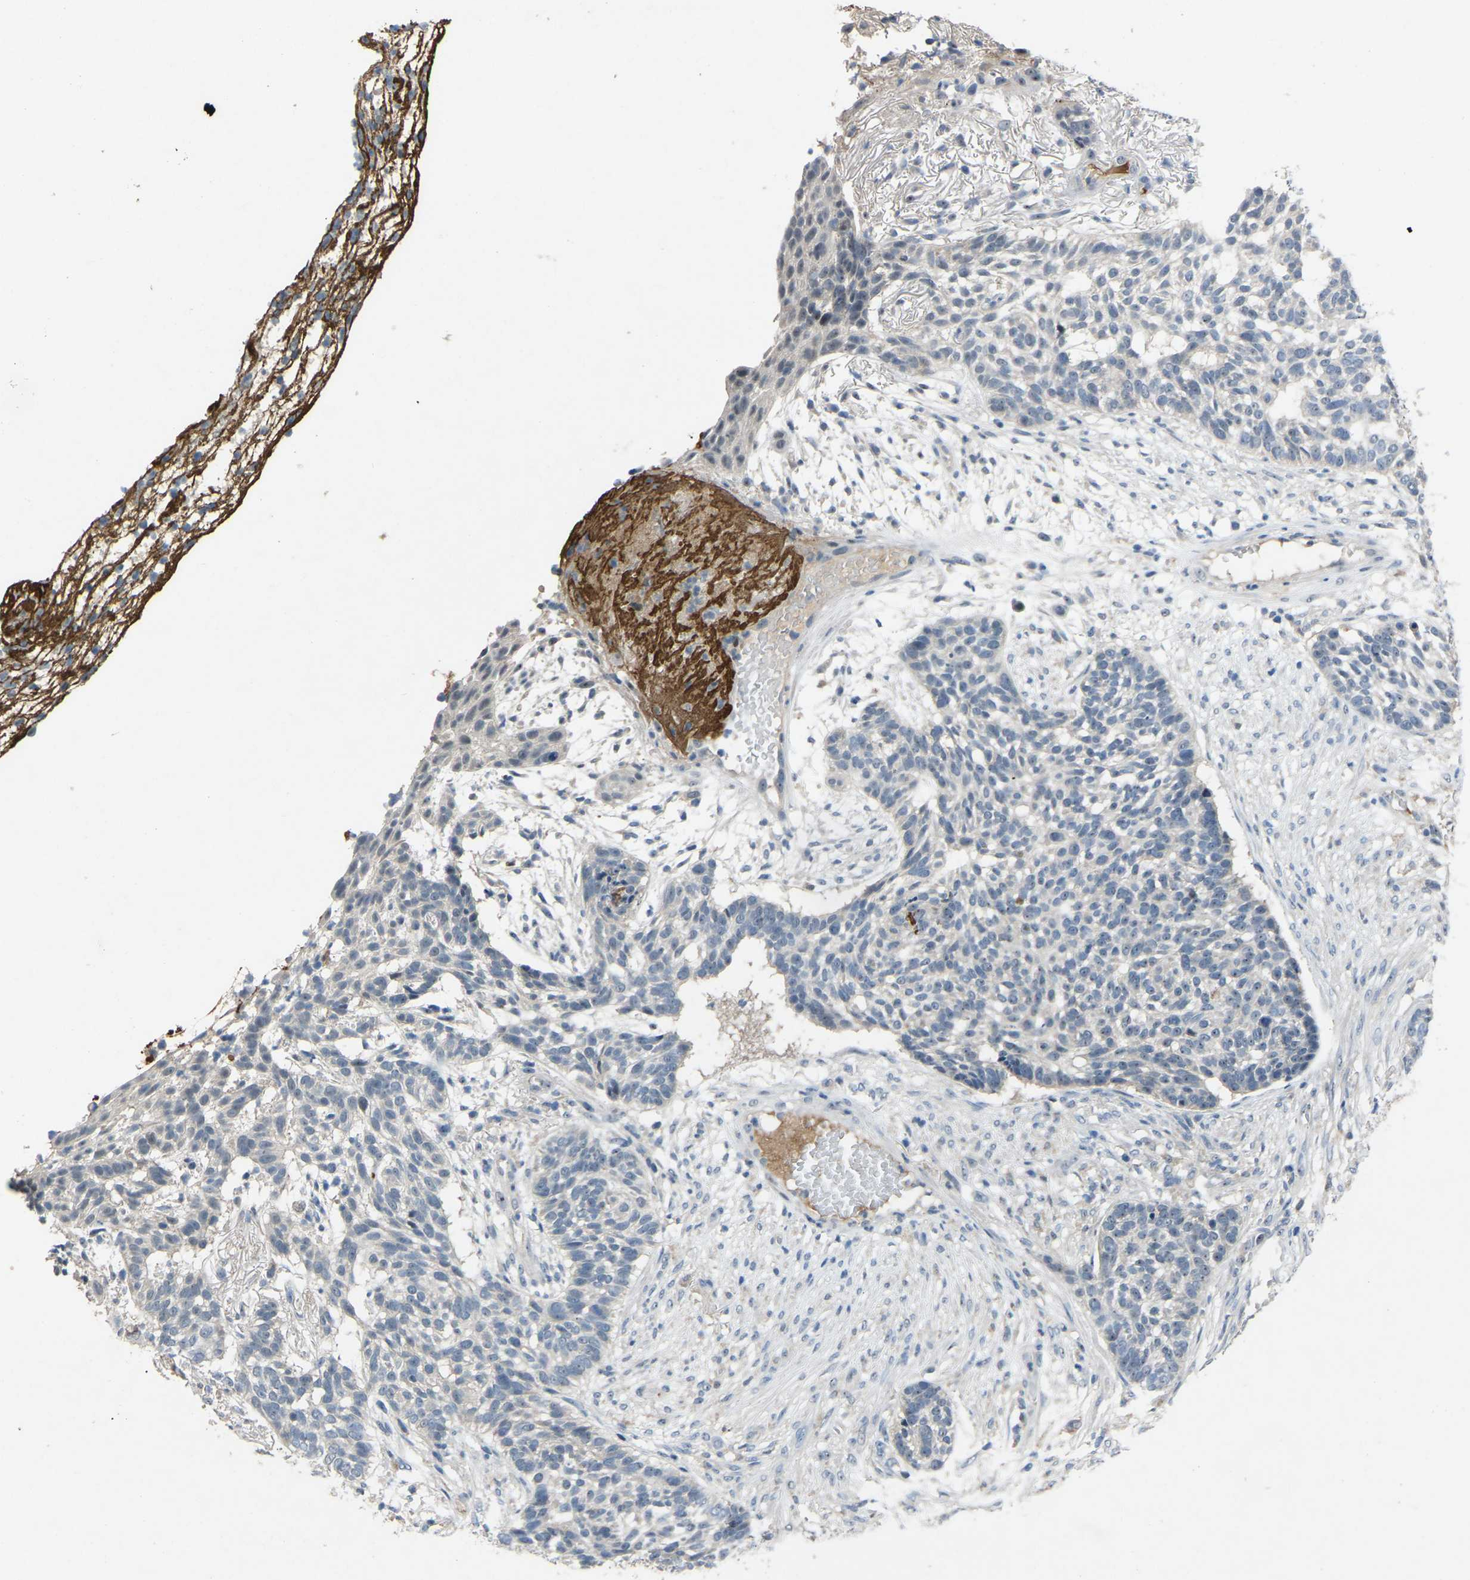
{"staining": {"intensity": "negative", "quantity": "none", "location": "none"}, "tissue": "skin cancer", "cell_type": "Tumor cells", "image_type": "cancer", "snomed": [{"axis": "morphology", "description": "Basal cell carcinoma"}, {"axis": "topography", "description": "Skin"}], "caption": "Human skin cancer stained for a protein using immunohistochemistry (IHC) demonstrates no expression in tumor cells.", "gene": "FHIT", "patient": {"sex": "male", "age": 85}}